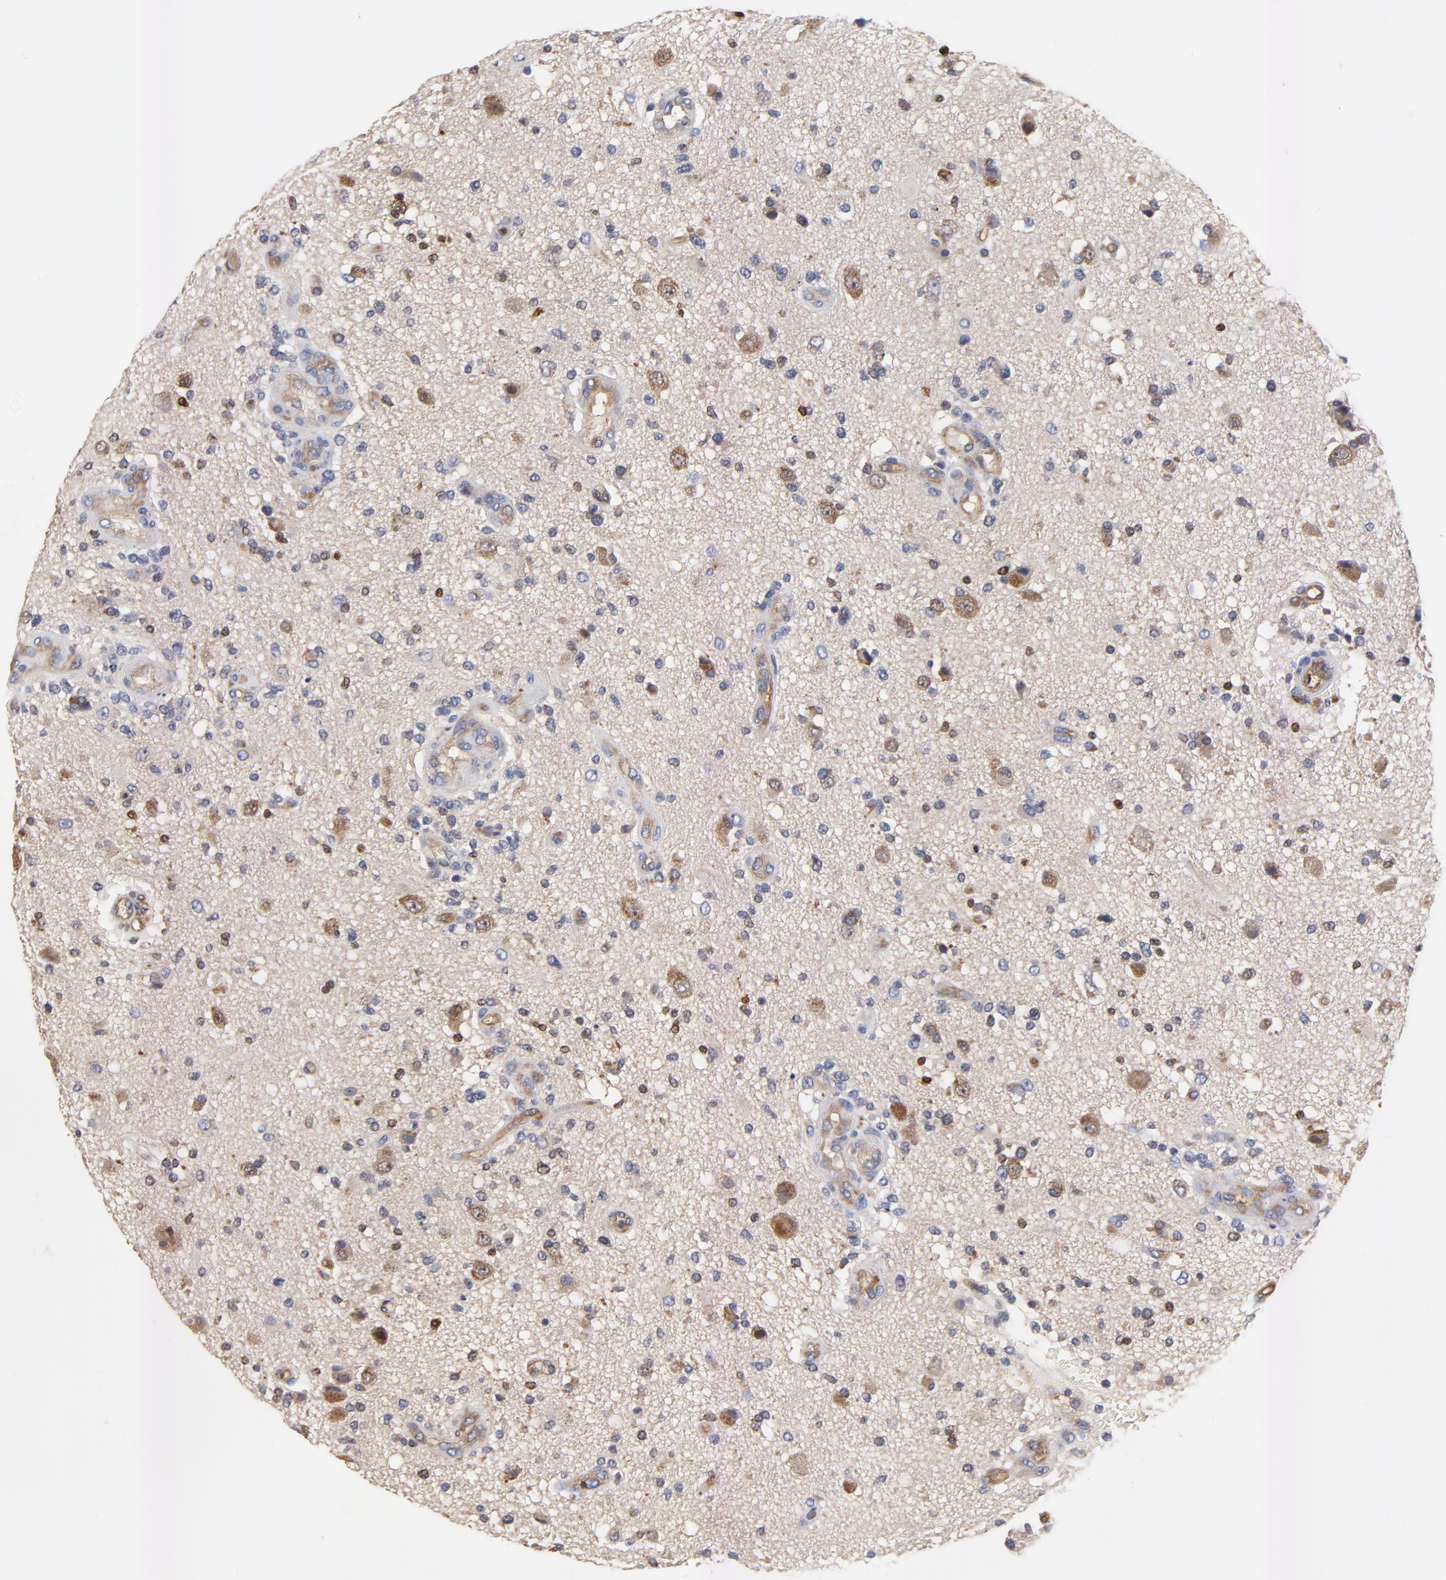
{"staining": {"intensity": "moderate", "quantity": "25%-75%", "location": "cytoplasmic/membranous"}, "tissue": "glioma", "cell_type": "Tumor cells", "image_type": "cancer", "snomed": [{"axis": "morphology", "description": "Normal tissue, NOS"}, {"axis": "morphology", "description": "Glioma, malignant, High grade"}, {"axis": "topography", "description": "Cerebral cortex"}], "caption": "Protein analysis of malignant glioma (high-grade) tissue reveals moderate cytoplasmic/membranous expression in about 25%-75% of tumor cells. The staining was performed using DAB to visualize the protein expression in brown, while the nuclei were stained in blue with hematoxylin (Magnification: 20x).", "gene": "FBXL2", "patient": {"sex": "male", "age": 75}}